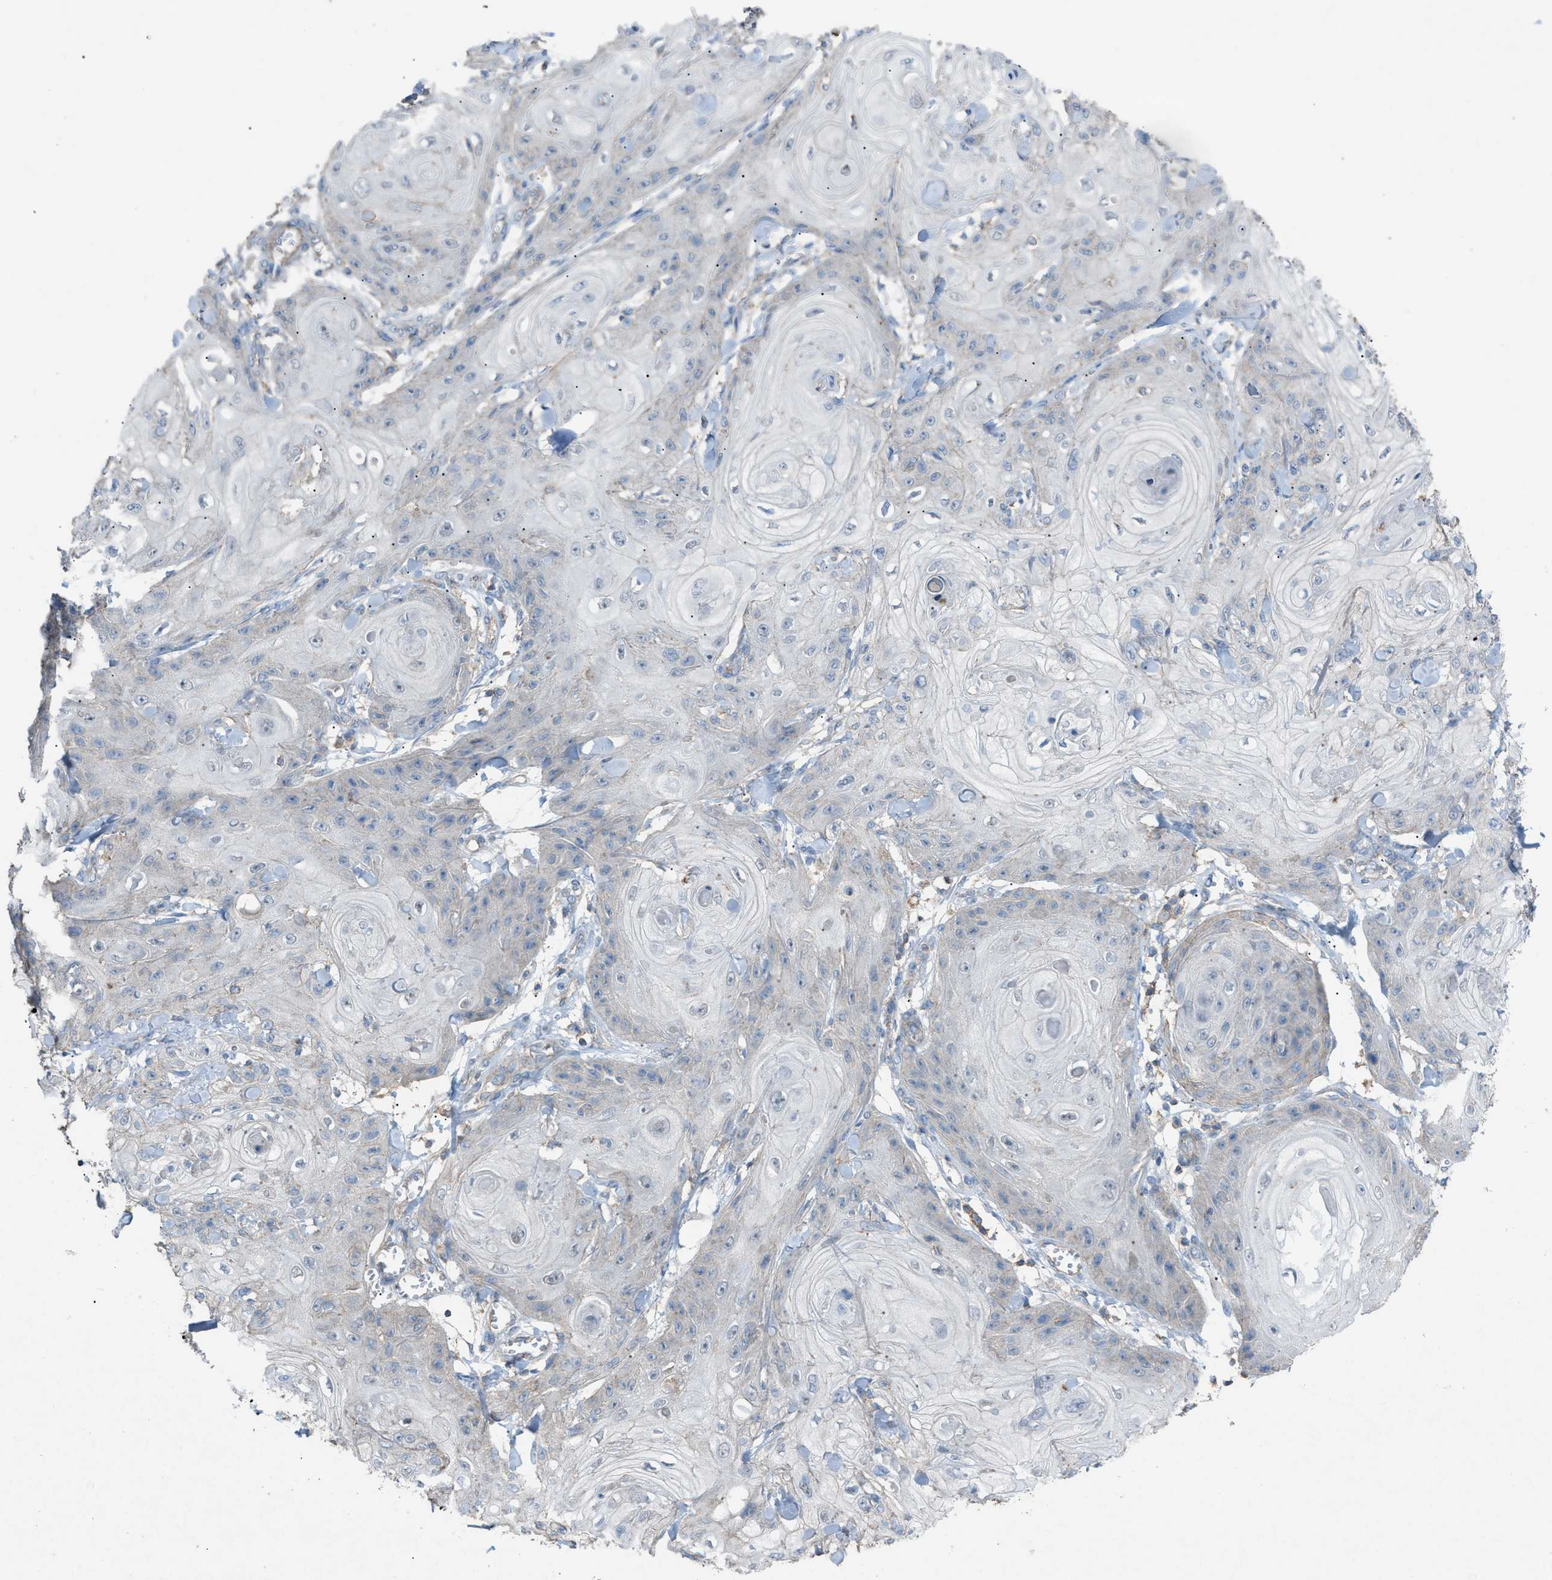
{"staining": {"intensity": "negative", "quantity": "none", "location": "none"}, "tissue": "skin cancer", "cell_type": "Tumor cells", "image_type": "cancer", "snomed": [{"axis": "morphology", "description": "Squamous cell carcinoma, NOS"}, {"axis": "topography", "description": "Skin"}], "caption": "IHC of squamous cell carcinoma (skin) demonstrates no staining in tumor cells.", "gene": "NCK2", "patient": {"sex": "male", "age": 74}}